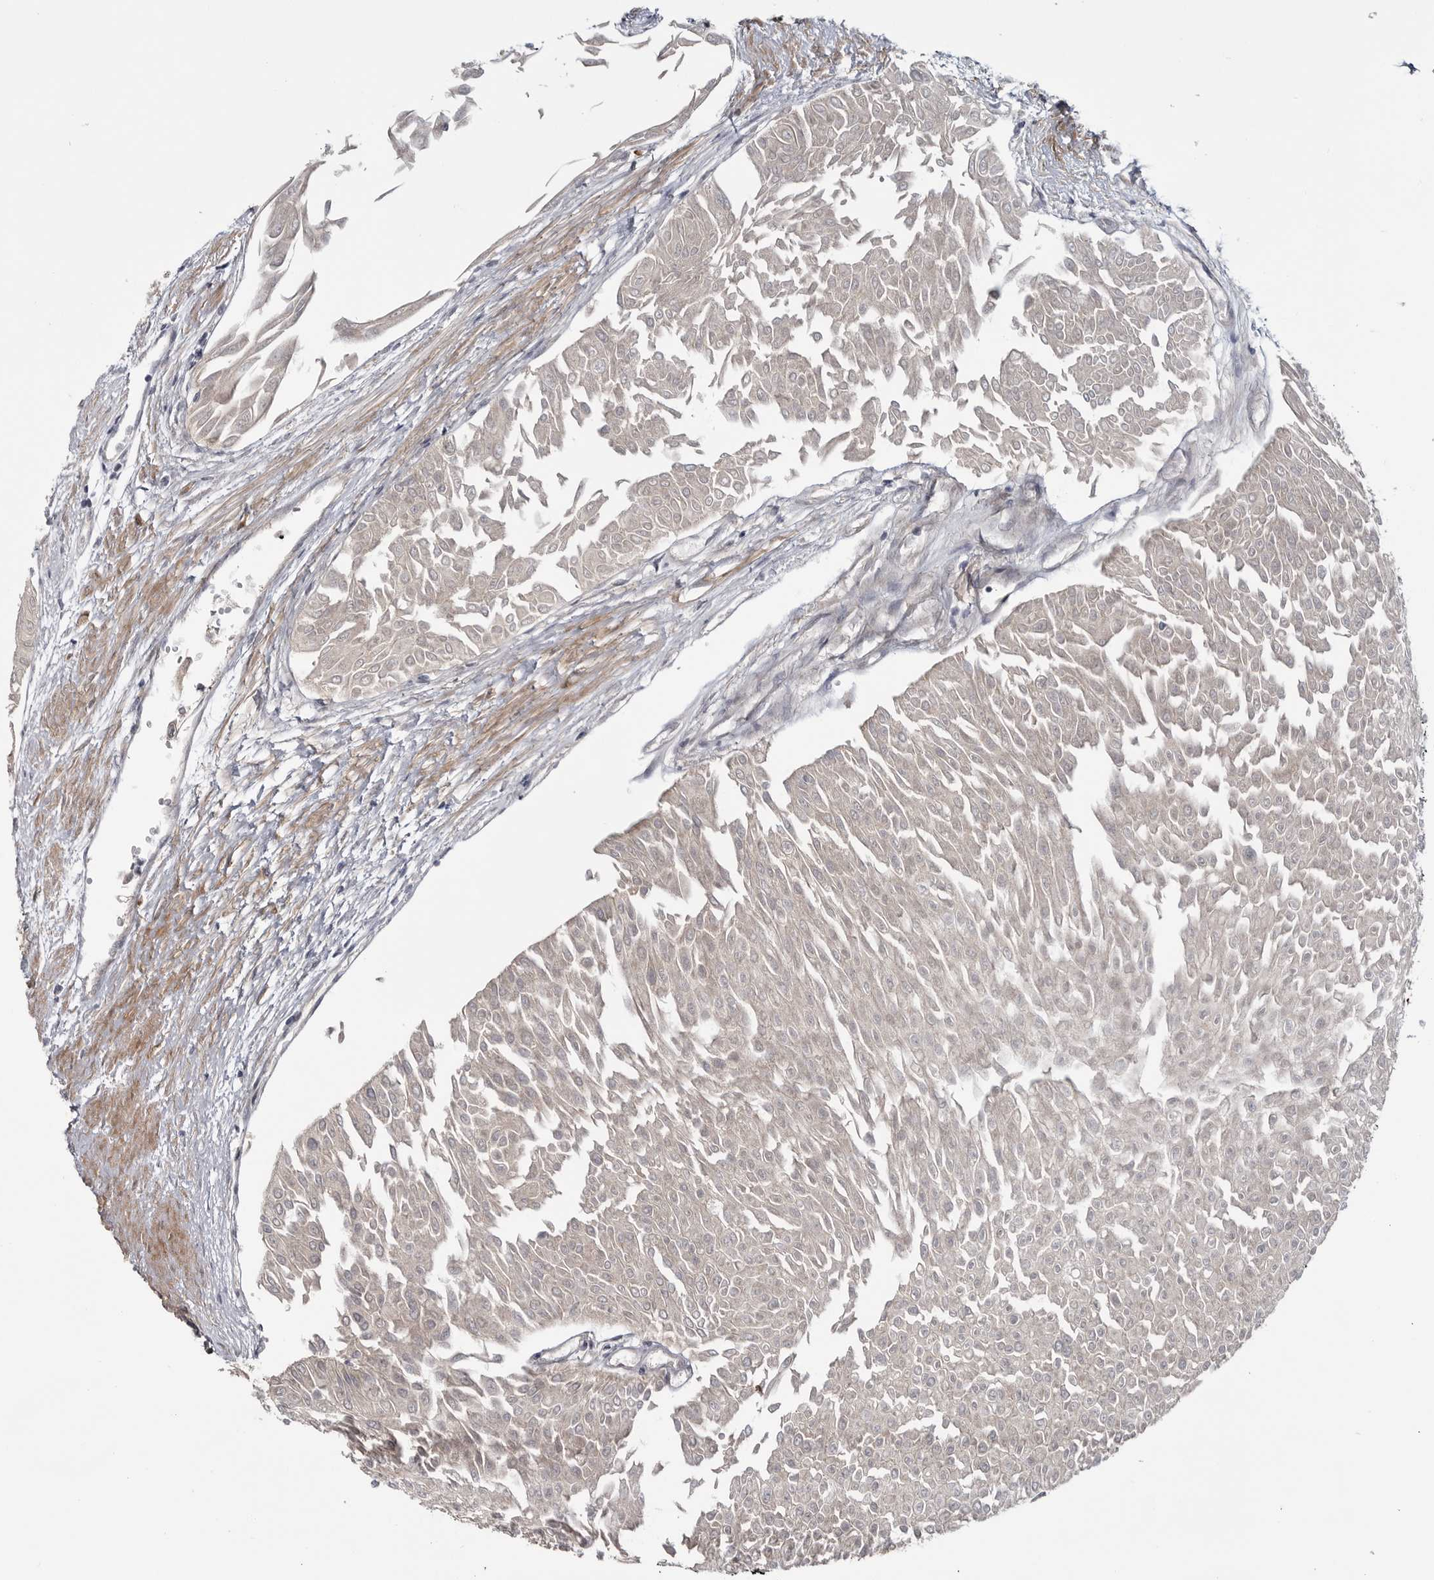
{"staining": {"intensity": "negative", "quantity": "none", "location": "none"}, "tissue": "urothelial cancer", "cell_type": "Tumor cells", "image_type": "cancer", "snomed": [{"axis": "morphology", "description": "Urothelial carcinoma, Low grade"}, {"axis": "topography", "description": "Urinary bladder"}], "caption": "Immunohistochemistry of human urothelial carcinoma (low-grade) shows no staining in tumor cells.", "gene": "ZNF277", "patient": {"sex": "male", "age": 67}}